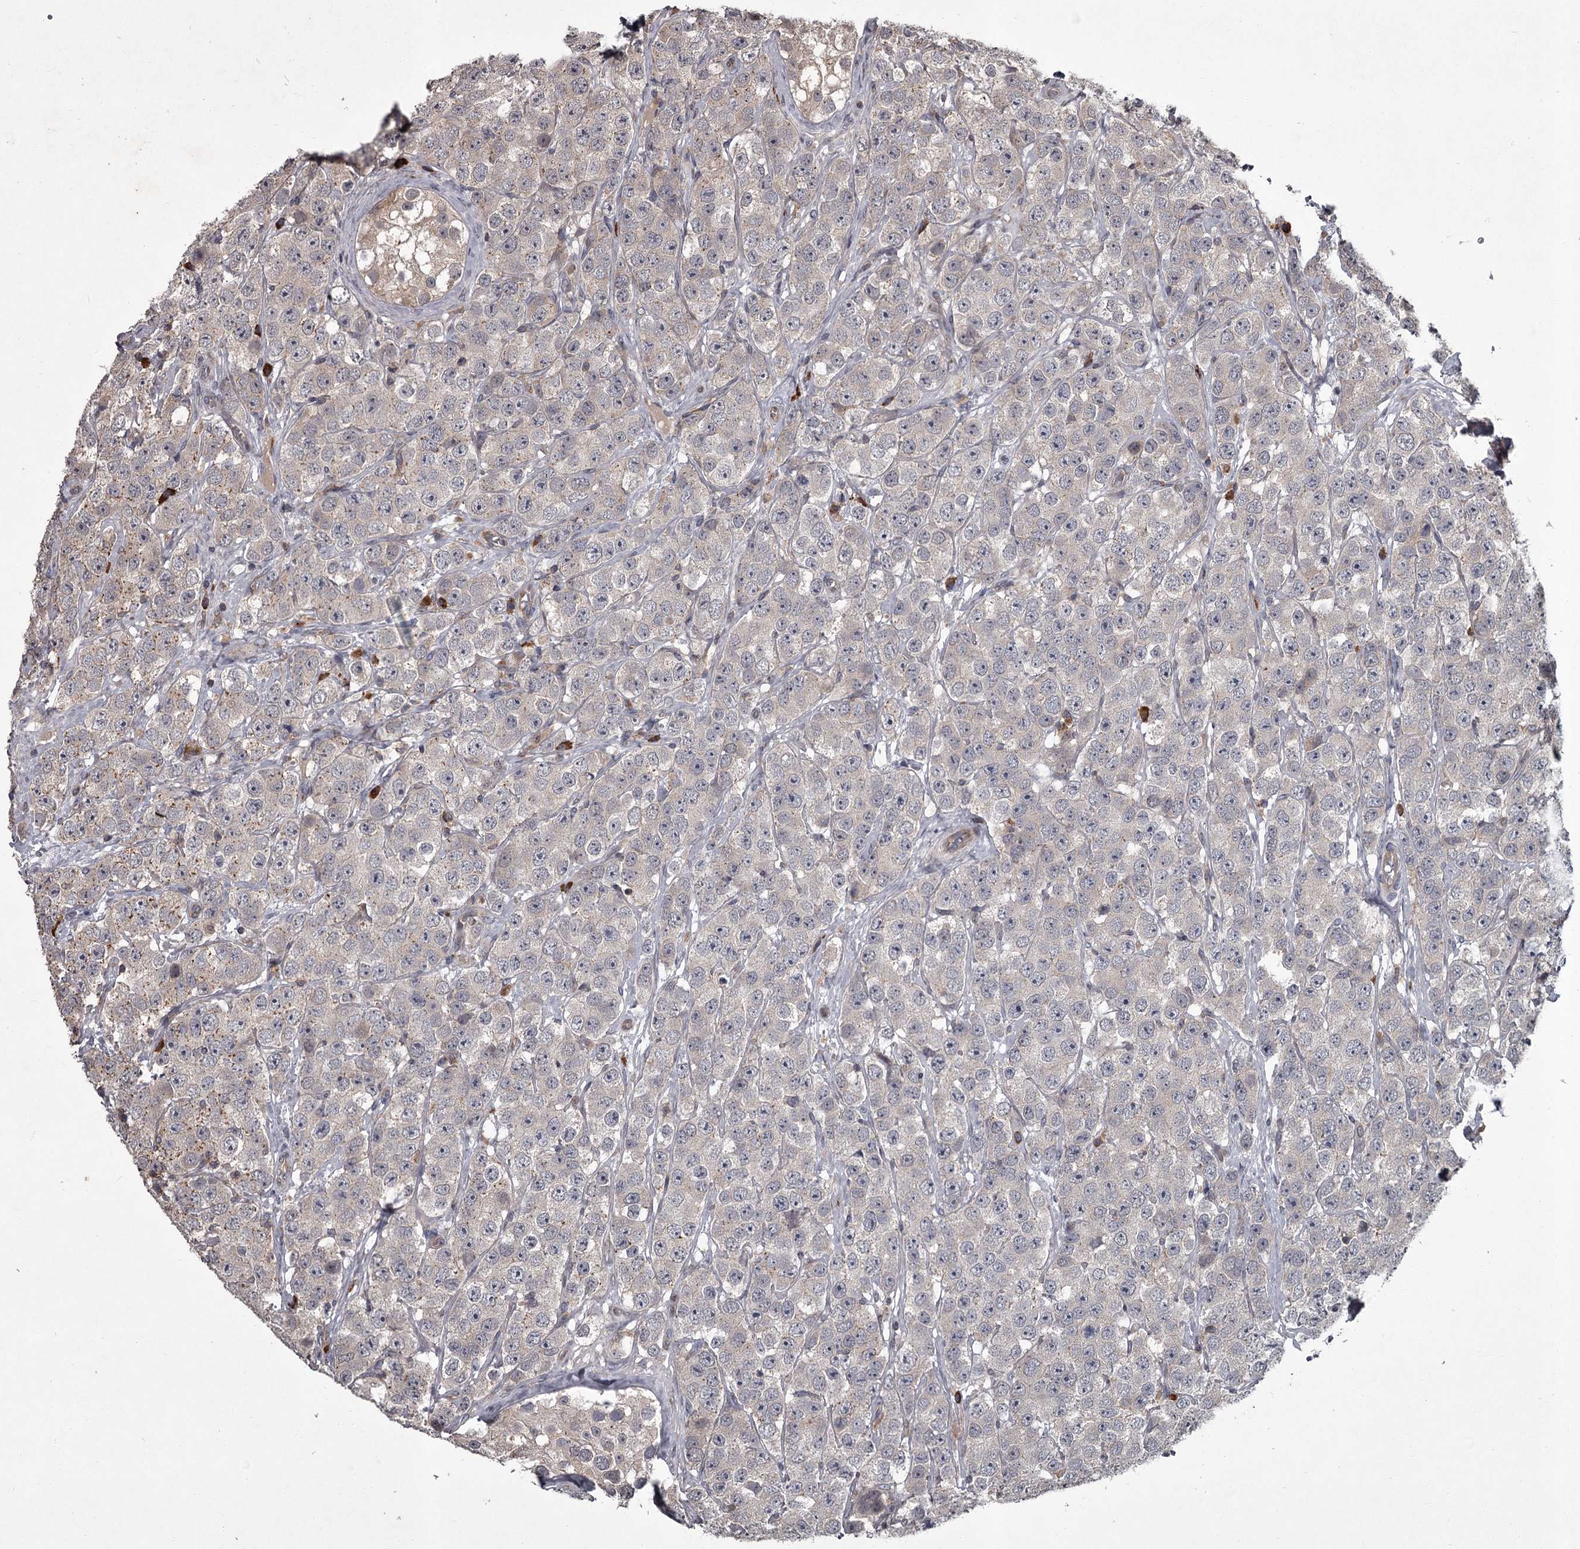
{"staining": {"intensity": "negative", "quantity": "none", "location": "none"}, "tissue": "testis cancer", "cell_type": "Tumor cells", "image_type": "cancer", "snomed": [{"axis": "morphology", "description": "Seminoma, NOS"}, {"axis": "topography", "description": "Testis"}], "caption": "This is a photomicrograph of IHC staining of testis seminoma, which shows no expression in tumor cells.", "gene": "UNC93B1", "patient": {"sex": "male", "age": 28}}